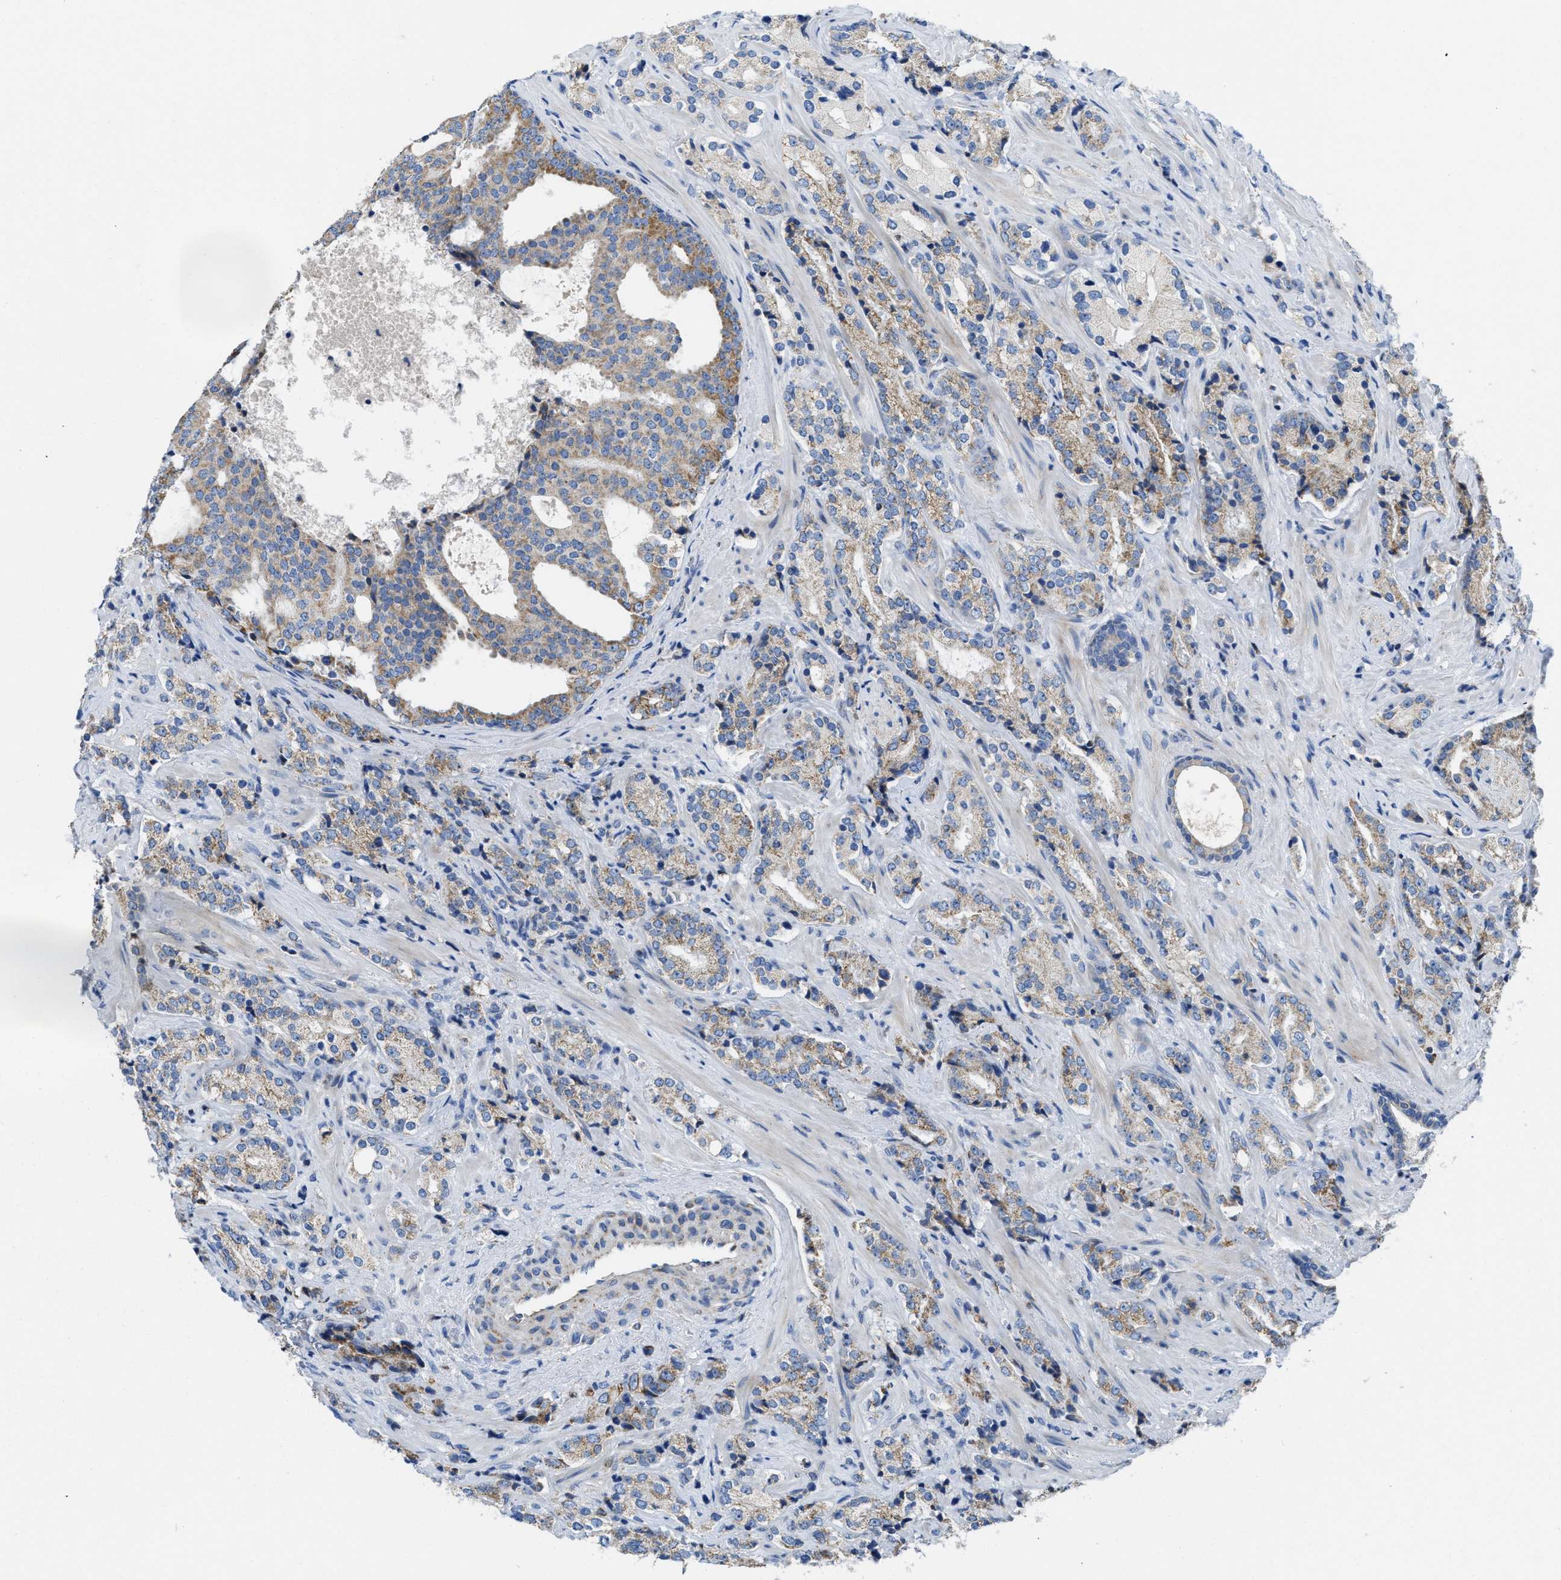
{"staining": {"intensity": "weak", "quantity": ">75%", "location": "cytoplasmic/membranous"}, "tissue": "prostate cancer", "cell_type": "Tumor cells", "image_type": "cancer", "snomed": [{"axis": "morphology", "description": "Adenocarcinoma, High grade"}, {"axis": "topography", "description": "Prostate"}], "caption": "Weak cytoplasmic/membranous expression is present in approximately >75% of tumor cells in adenocarcinoma (high-grade) (prostate). (DAB IHC with brightfield microscopy, high magnification).", "gene": "SLC25A13", "patient": {"sex": "male", "age": 71}}